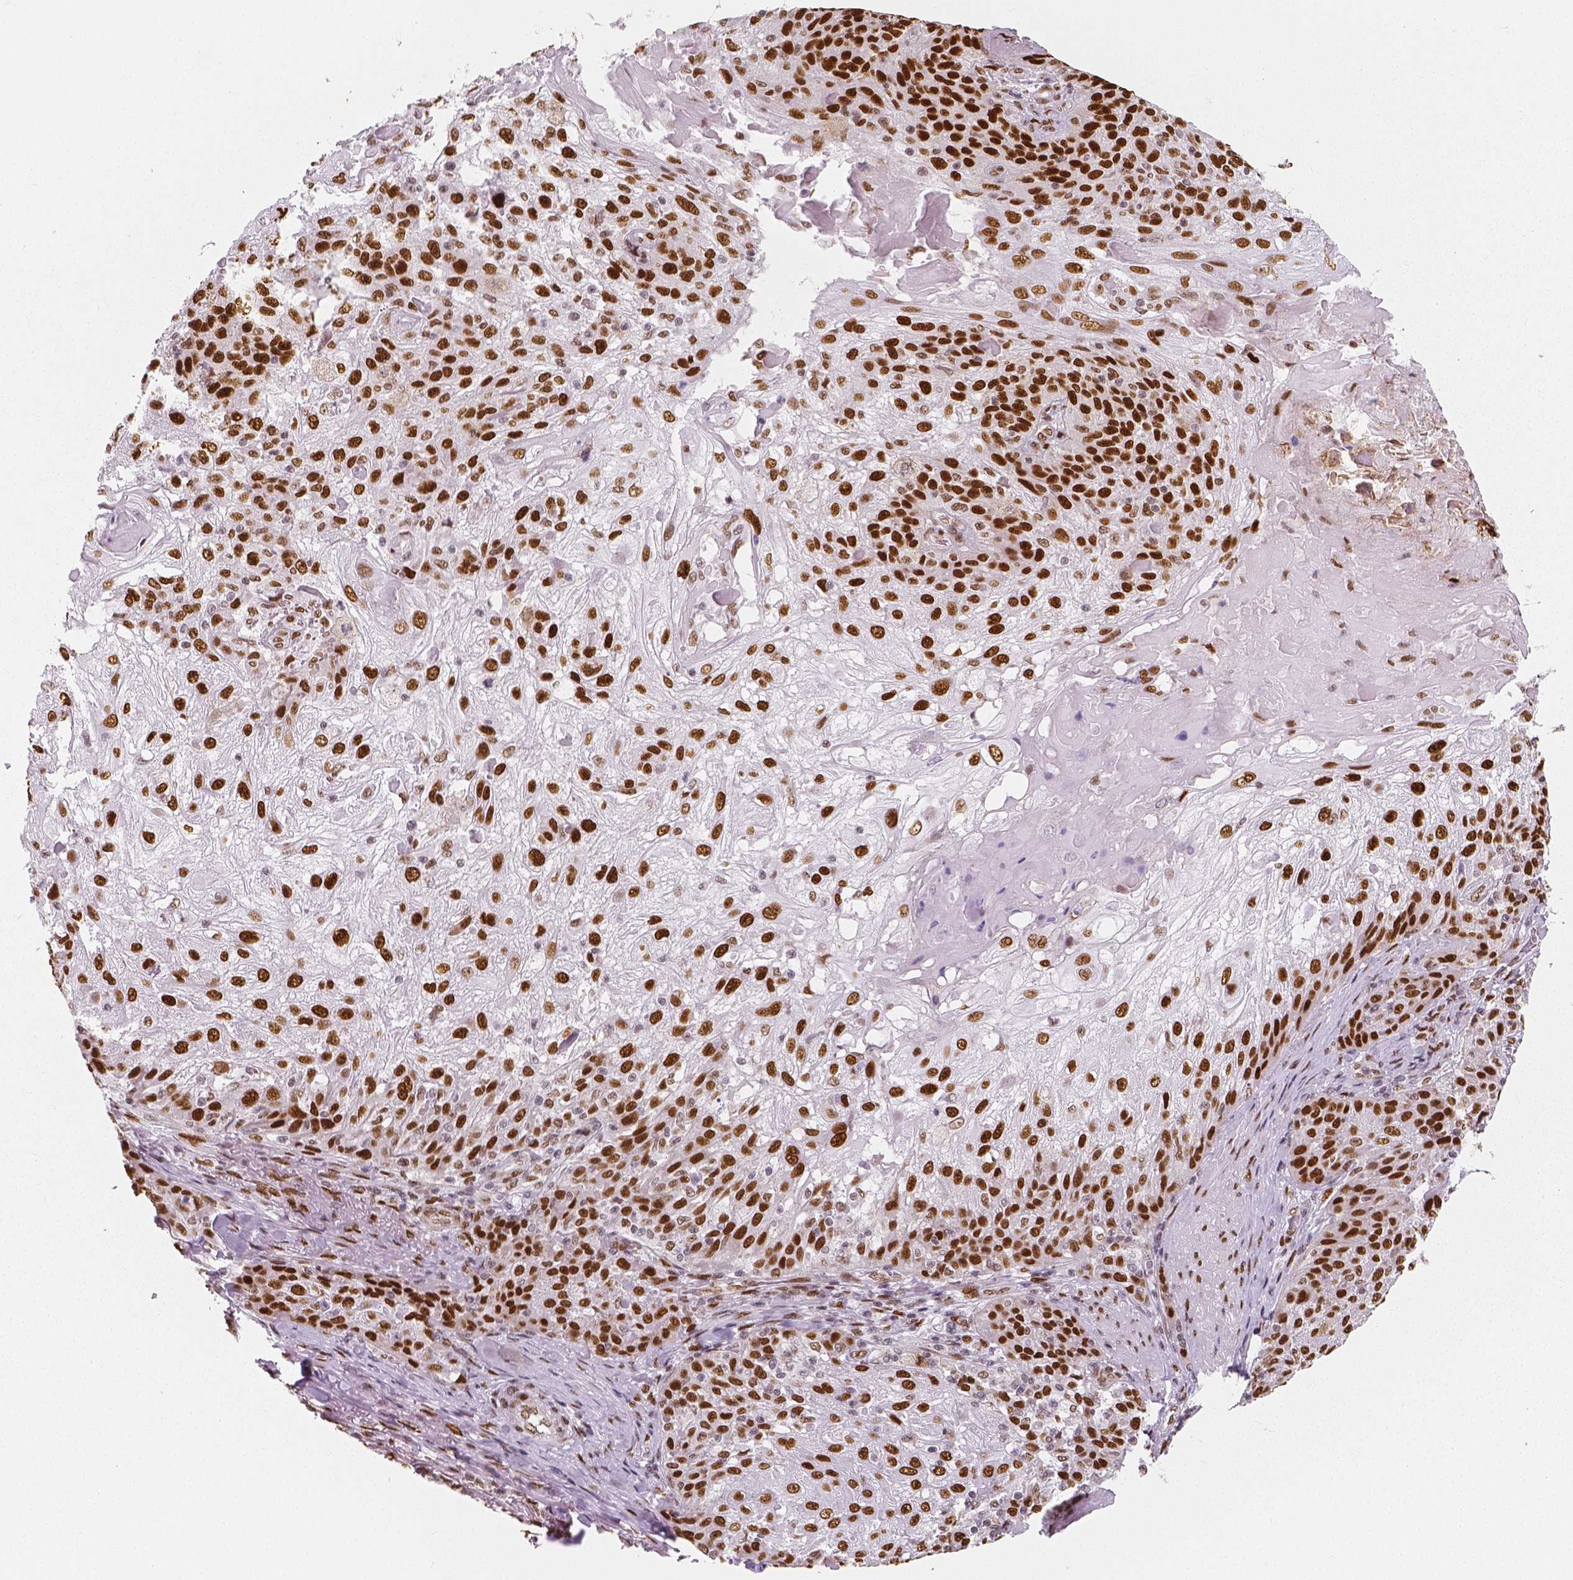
{"staining": {"intensity": "strong", "quantity": ">75%", "location": "nuclear"}, "tissue": "skin cancer", "cell_type": "Tumor cells", "image_type": "cancer", "snomed": [{"axis": "morphology", "description": "Normal tissue, NOS"}, {"axis": "morphology", "description": "Squamous cell carcinoma, NOS"}, {"axis": "topography", "description": "Skin"}], "caption": "The image displays a brown stain indicating the presence of a protein in the nuclear of tumor cells in squamous cell carcinoma (skin).", "gene": "NUCKS1", "patient": {"sex": "female", "age": 83}}